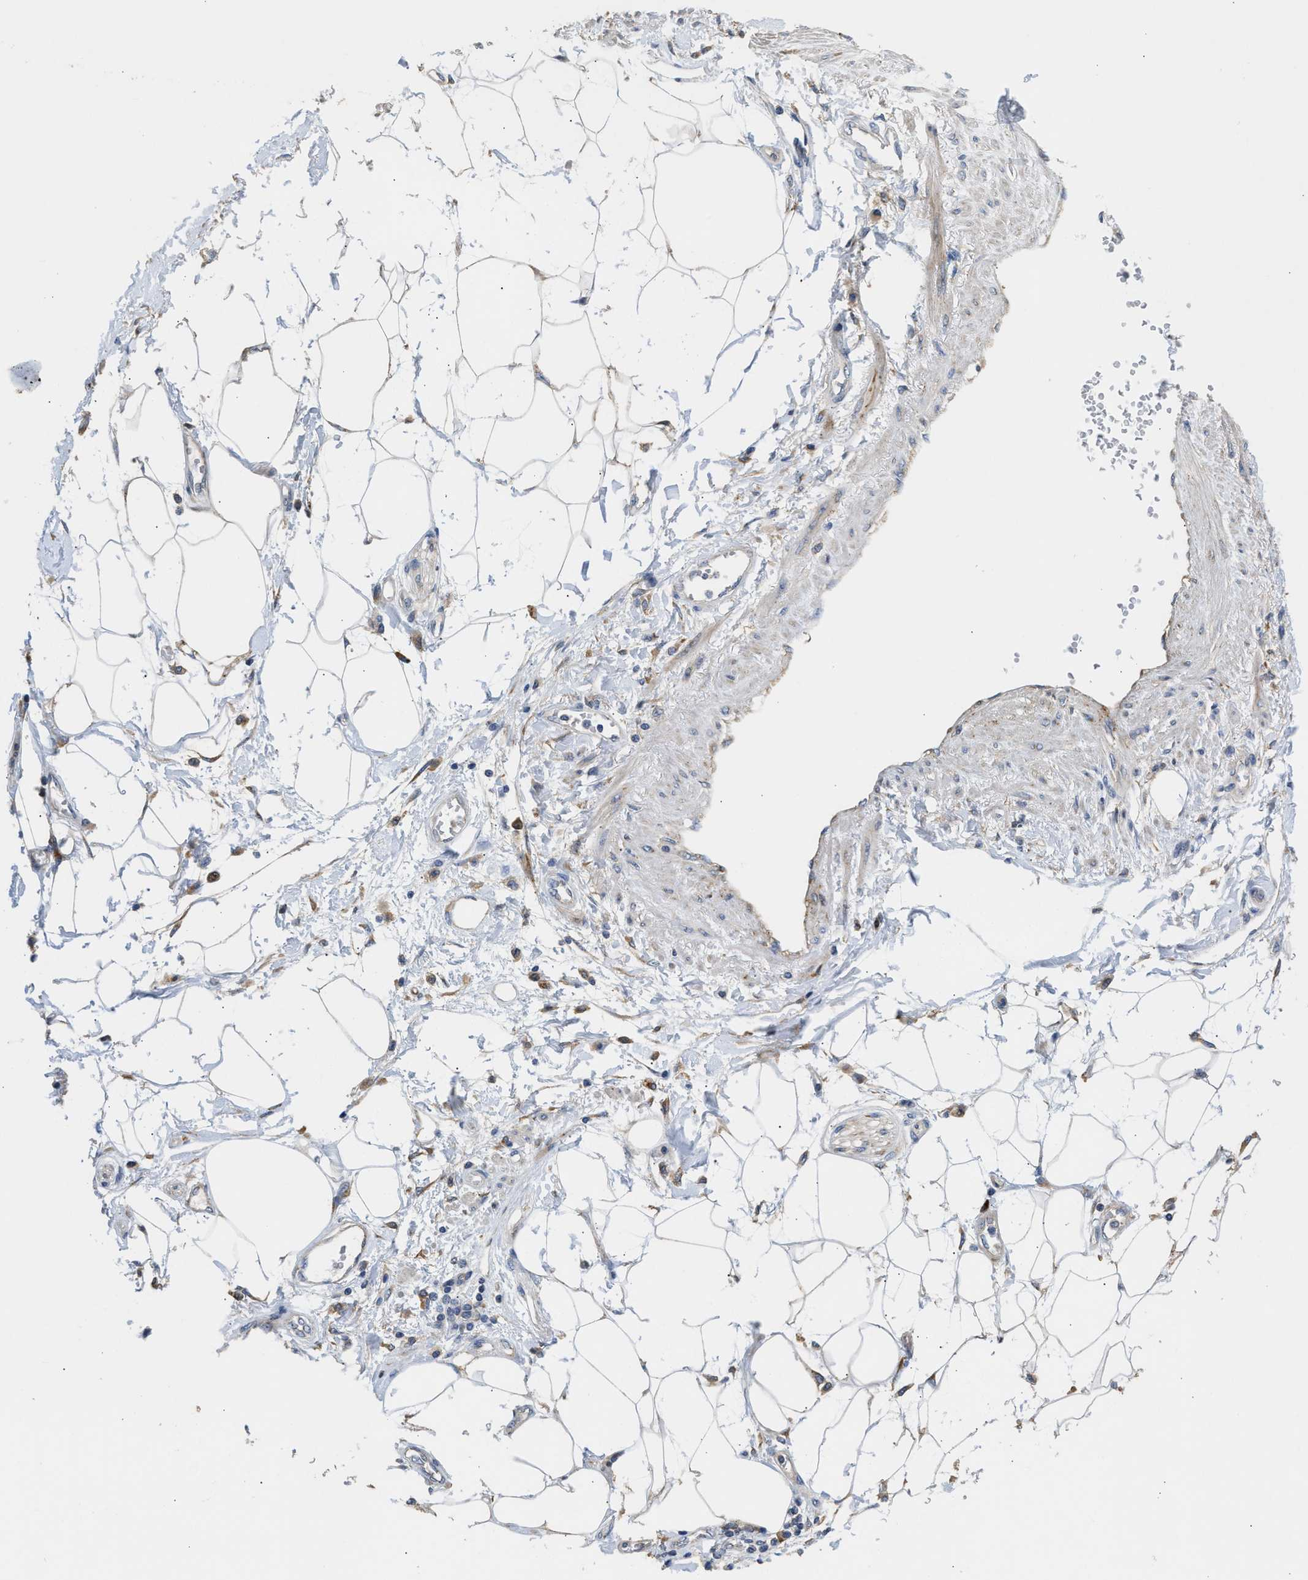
{"staining": {"intensity": "moderate", "quantity": "25%-75%", "location": "cytoplasmic/membranous"}, "tissue": "adipose tissue", "cell_type": "Adipocytes", "image_type": "normal", "snomed": [{"axis": "morphology", "description": "Normal tissue, NOS"}, {"axis": "morphology", "description": "Adenocarcinoma, NOS"}, {"axis": "topography", "description": "Duodenum"}, {"axis": "topography", "description": "Peripheral nerve tissue"}], "caption": "Immunohistochemistry (IHC) image of benign adipose tissue: adipose tissue stained using immunohistochemistry exhibits medium levels of moderate protein expression localized specifically in the cytoplasmic/membranous of adipocytes, appearing as a cytoplasmic/membranous brown color.", "gene": "AMZ1", "patient": {"sex": "female", "age": 60}}